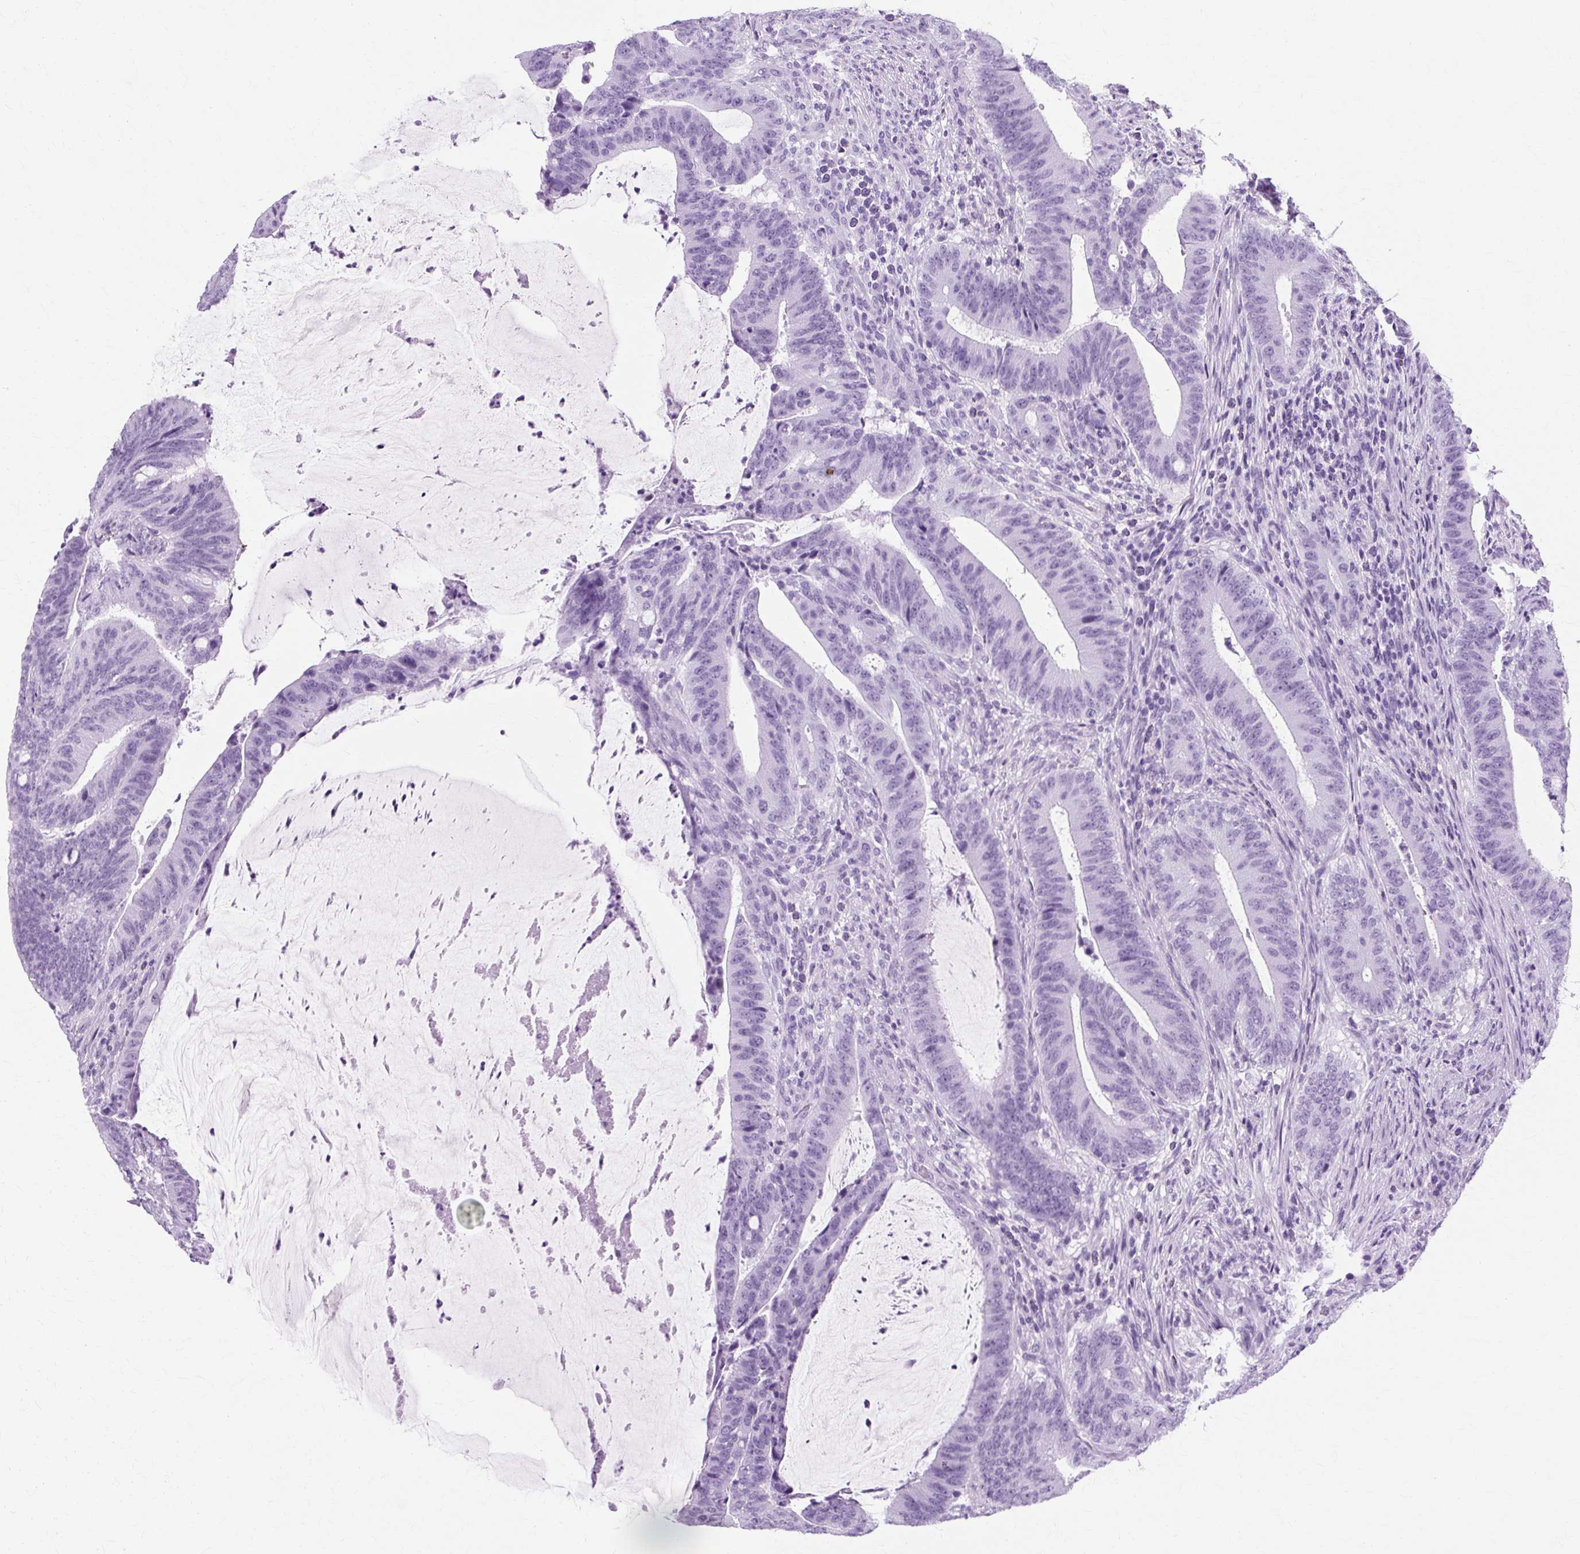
{"staining": {"intensity": "negative", "quantity": "none", "location": "none"}, "tissue": "colorectal cancer", "cell_type": "Tumor cells", "image_type": "cancer", "snomed": [{"axis": "morphology", "description": "Adenocarcinoma, NOS"}, {"axis": "topography", "description": "Colon"}], "caption": "Colorectal cancer (adenocarcinoma) was stained to show a protein in brown. There is no significant staining in tumor cells.", "gene": "TMEM89", "patient": {"sex": "female", "age": 43}}